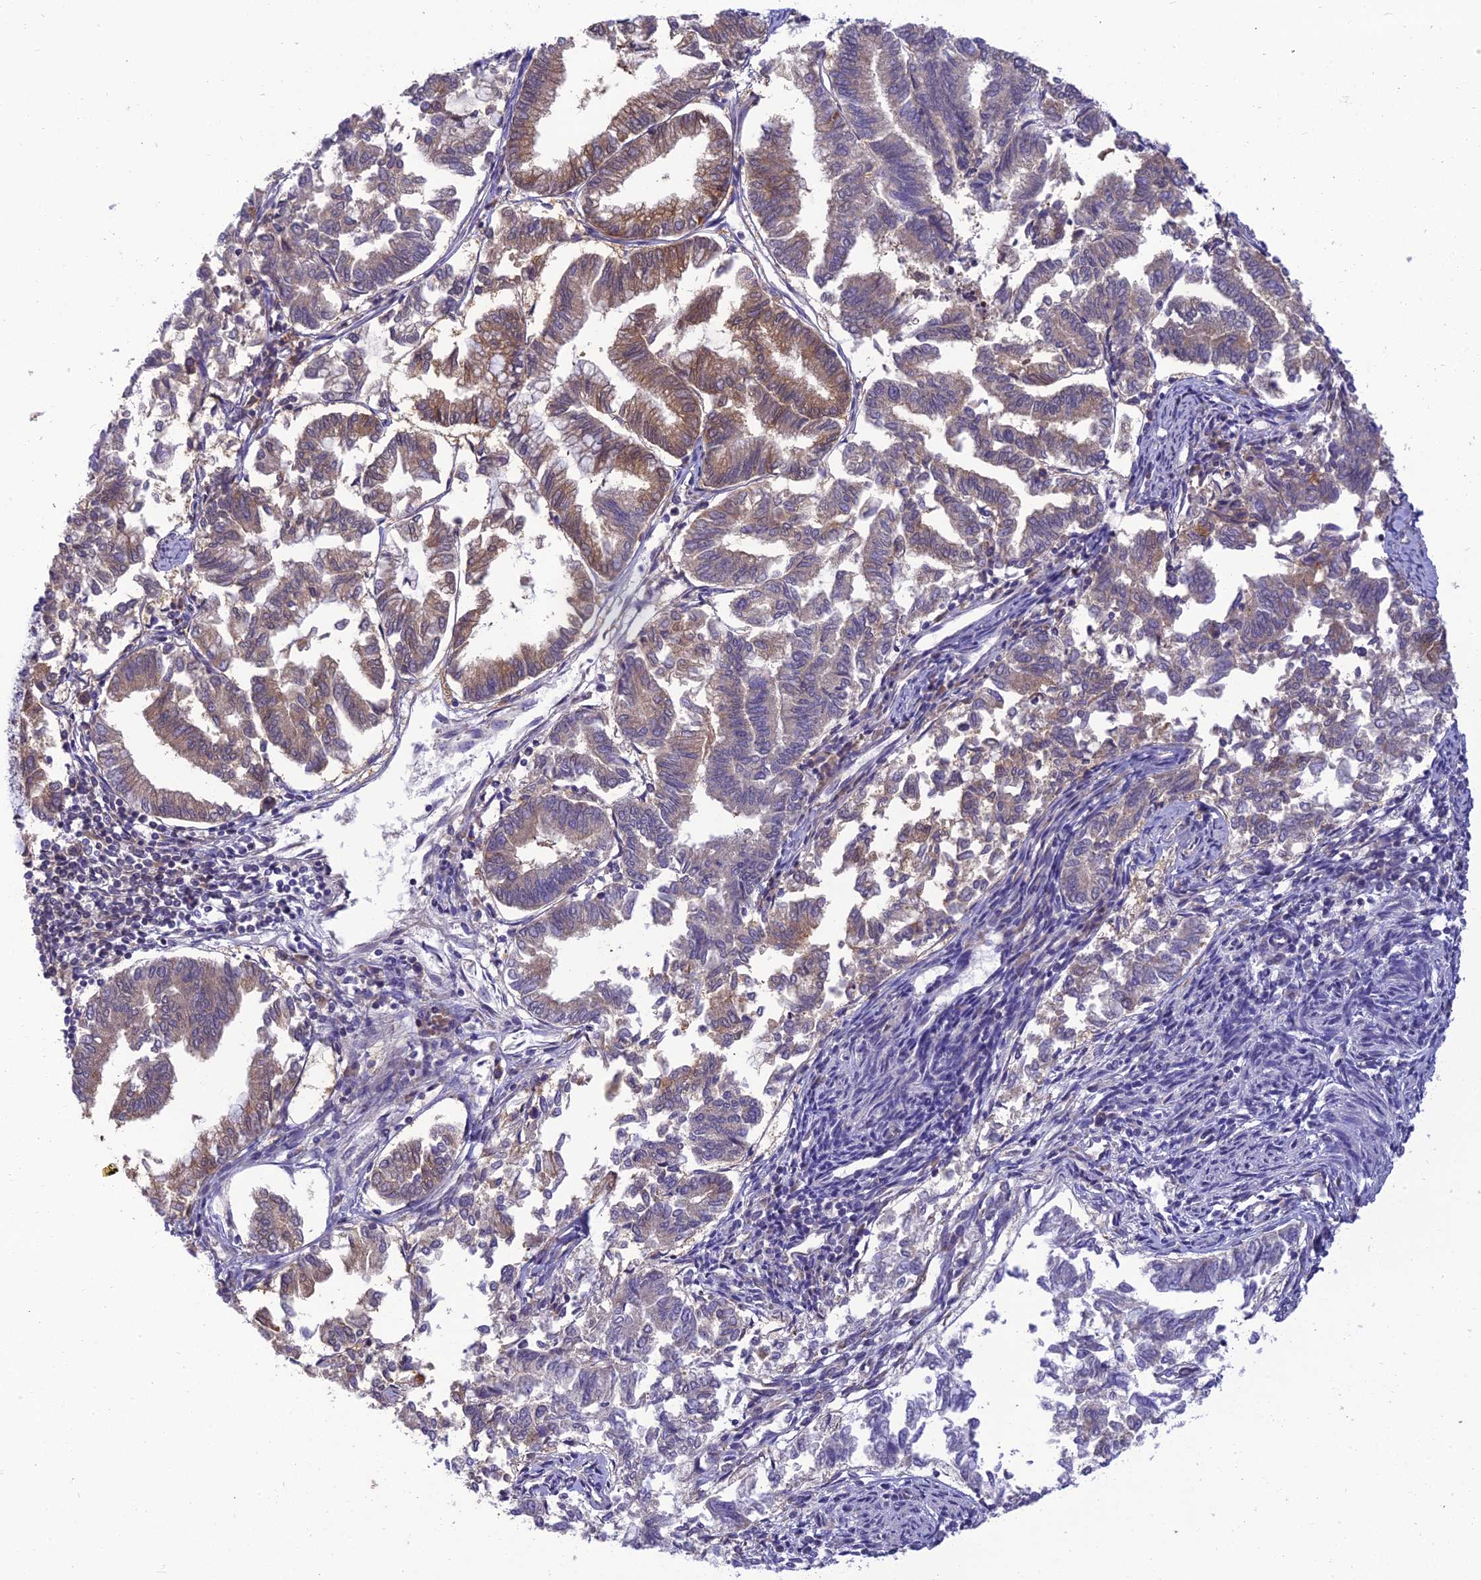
{"staining": {"intensity": "moderate", "quantity": "25%-75%", "location": "cytoplasmic/membranous"}, "tissue": "endometrial cancer", "cell_type": "Tumor cells", "image_type": "cancer", "snomed": [{"axis": "morphology", "description": "Adenocarcinoma, NOS"}, {"axis": "topography", "description": "Endometrium"}], "caption": "This is a micrograph of IHC staining of endometrial adenocarcinoma, which shows moderate positivity in the cytoplasmic/membranous of tumor cells.", "gene": "CLCN7", "patient": {"sex": "female", "age": 79}}